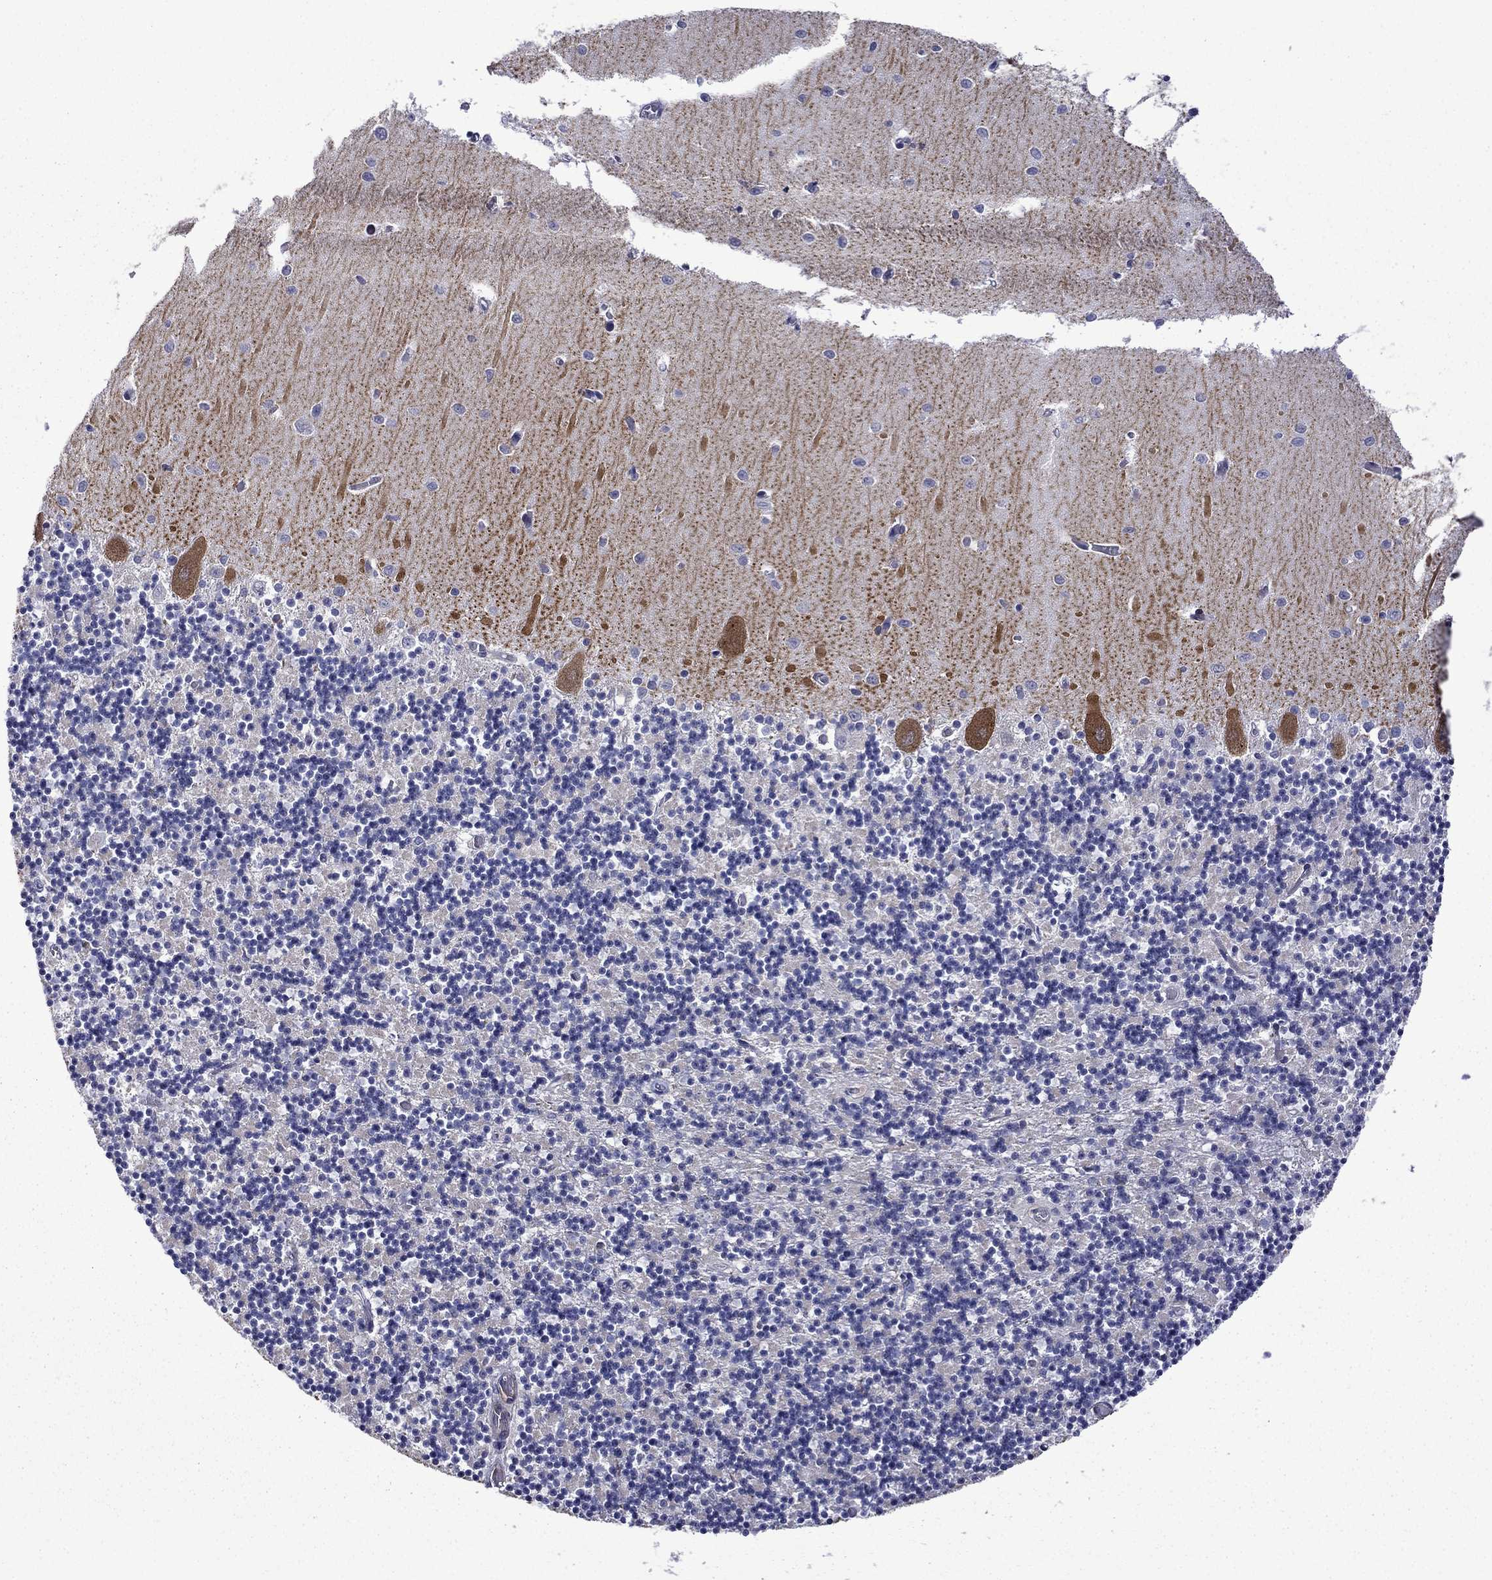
{"staining": {"intensity": "negative", "quantity": "none", "location": "none"}, "tissue": "cerebellum", "cell_type": "Cells in granular layer", "image_type": "normal", "snomed": [{"axis": "morphology", "description": "Normal tissue, NOS"}, {"axis": "topography", "description": "Cerebellum"}], "caption": "DAB immunohistochemical staining of benign cerebellum shows no significant staining in cells in granular layer. (DAB (3,3'-diaminobenzidine) immunohistochemistry, high magnification).", "gene": "LMO7", "patient": {"sex": "female", "age": 64}}